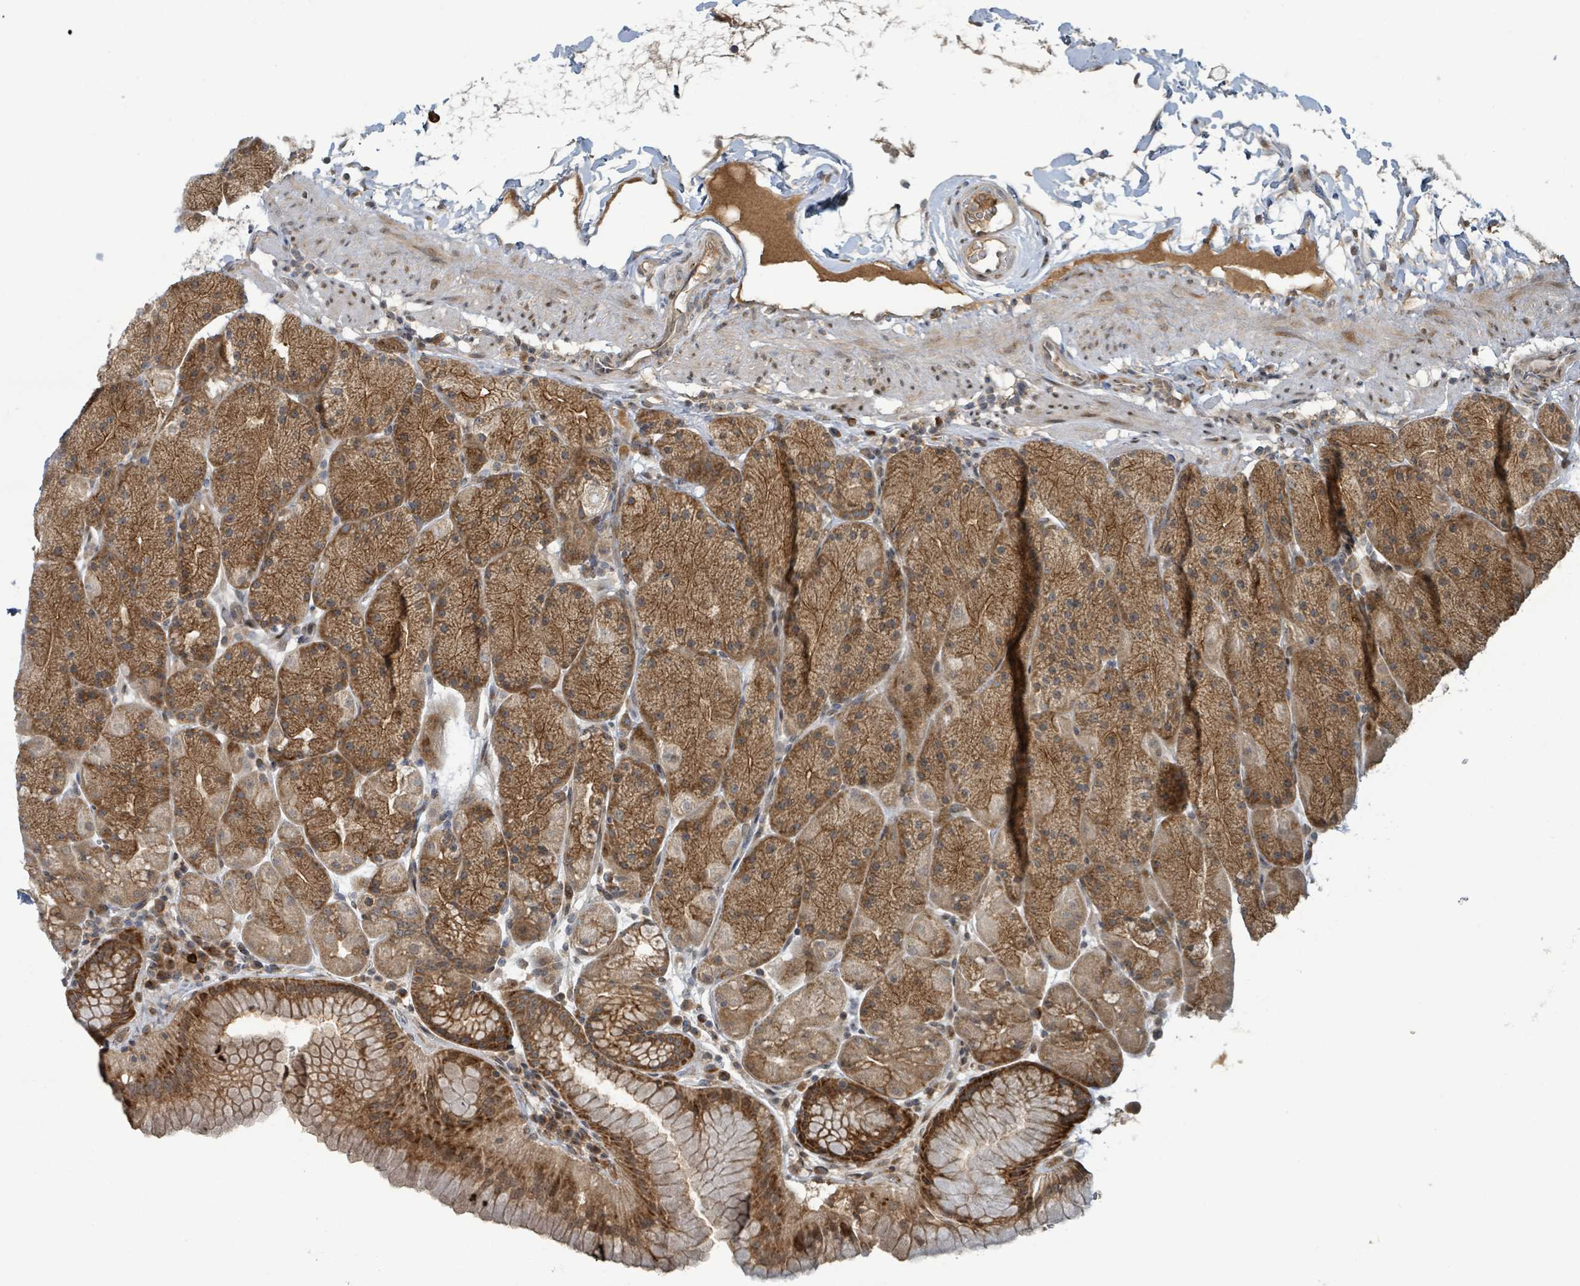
{"staining": {"intensity": "strong", "quantity": ">75%", "location": "cytoplasmic/membranous"}, "tissue": "stomach", "cell_type": "Glandular cells", "image_type": "normal", "snomed": [{"axis": "morphology", "description": "Normal tissue, NOS"}, {"axis": "topography", "description": "Stomach, upper"}, {"axis": "topography", "description": "Stomach, lower"}], "caption": "Protein staining of unremarkable stomach displays strong cytoplasmic/membranous positivity in about >75% of glandular cells.", "gene": "OR51E1", "patient": {"sex": "male", "age": 67}}